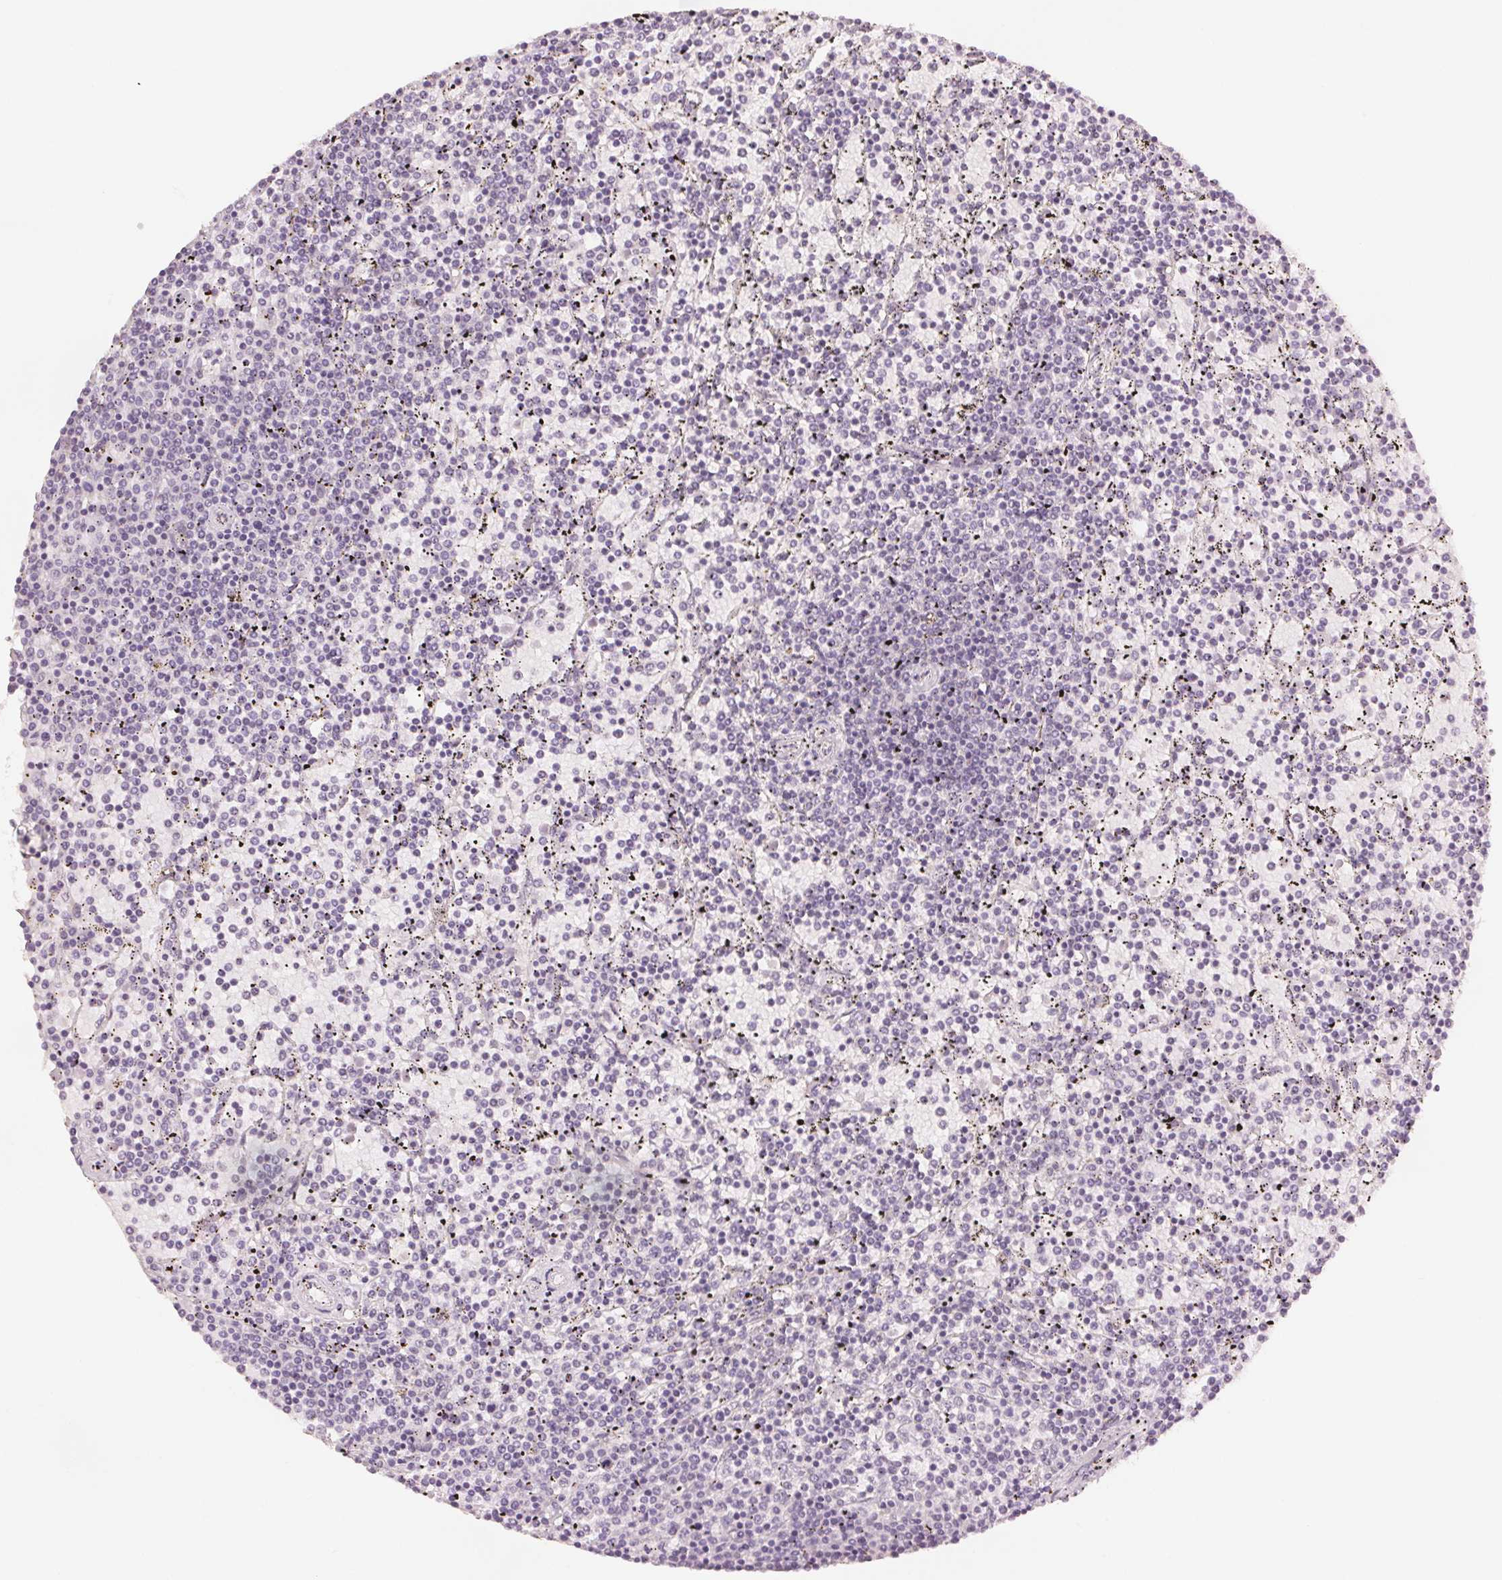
{"staining": {"intensity": "negative", "quantity": "none", "location": "none"}, "tissue": "lymphoma", "cell_type": "Tumor cells", "image_type": "cancer", "snomed": [{"axis": "morphology", "description": "Malignant lymphoma, non-Hodgkin's type, Low grade"}, {"axis": "topography", "description": "Spleen"}], "caption": "The immunohistochemistry (IHC) histopathology image has no significant expression in tumor cells of lymphoma tissue. (Immunohistochemistry (ihc), brightfield microscopy, high magnification).", "gene": "SCGN", "patient": {"sex": "female", "age": 77}}